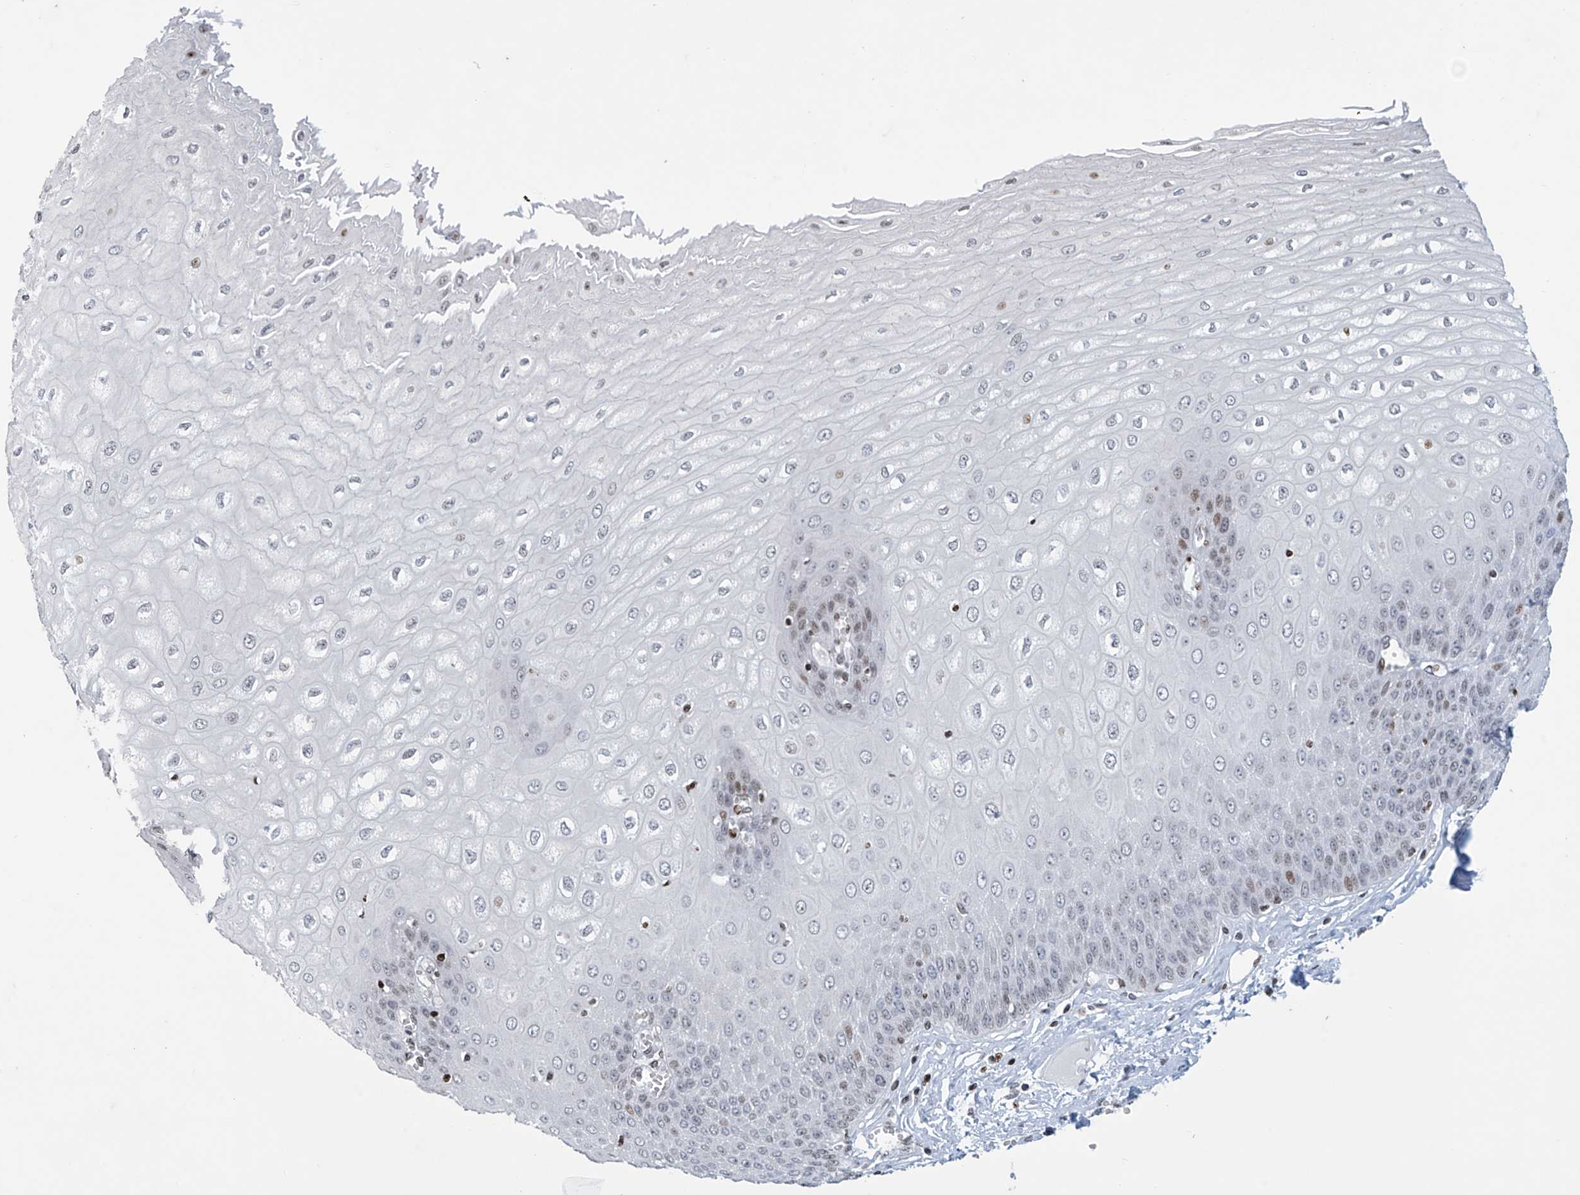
{"staining": {"intensity": "moderate", "quantity": "<25%", "location": "nuclear"}, "tissue": "esophagus", "cell_type": "Squamous epithelial cells", "image_type": "normal", "snomed": [{"axis": "morphology", "description": "Normal tissue, NOS"}, {"axis": "topography", "description": "Esophagus"}], "caption": "A micrograph of human esophagus stained for a protein demonstrates moderate nuclear brown staining in squamous epithelial cells. (DAB IHC, brown staining for protein, blue staining for nuclei).", "gene": "RFX7", "patient": {"sex": "male", "age": 60}}